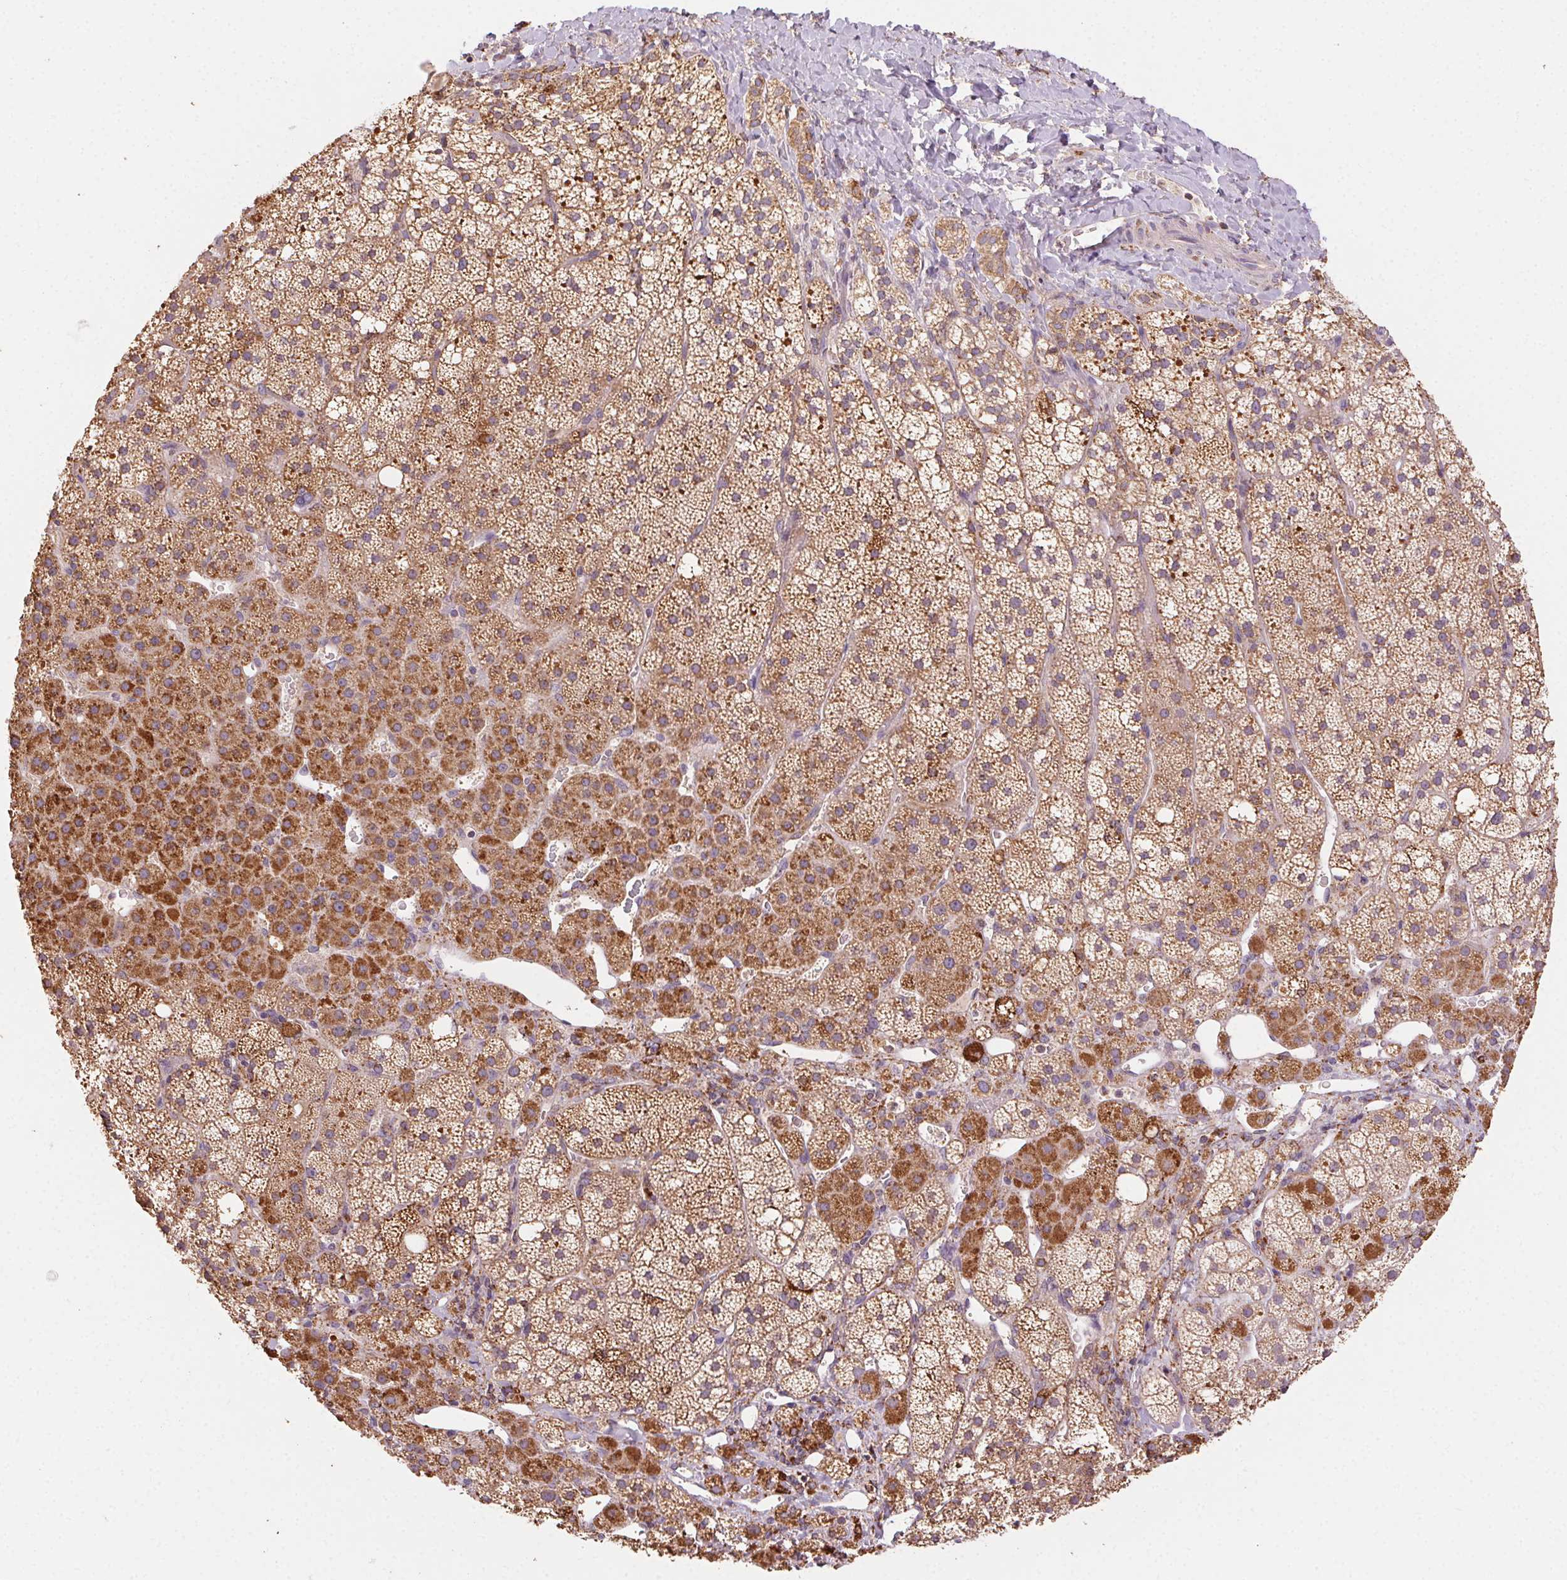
{"staining": {"intensity": "moderate", "quantity": ">75%", "location": "cytoplasmic/membranous"}, "tissue": "adrenal gland", "cell_type": "Glandular cells", "image_type": "normal", "snomed": [{"axis": "morphology", "description": "Normal tissue, NOS"}, {"axis": "topography", "description": "Adrenal gland"}], "caption": "This is a histology image of immunohistochemistry staining of unremarkable adrenal gland, which shows moderate expression in the cytoplasmic/membranous of glandular cells.", "gene": "FNBP1L", "patient": {"sex": "male", "age": 53}}